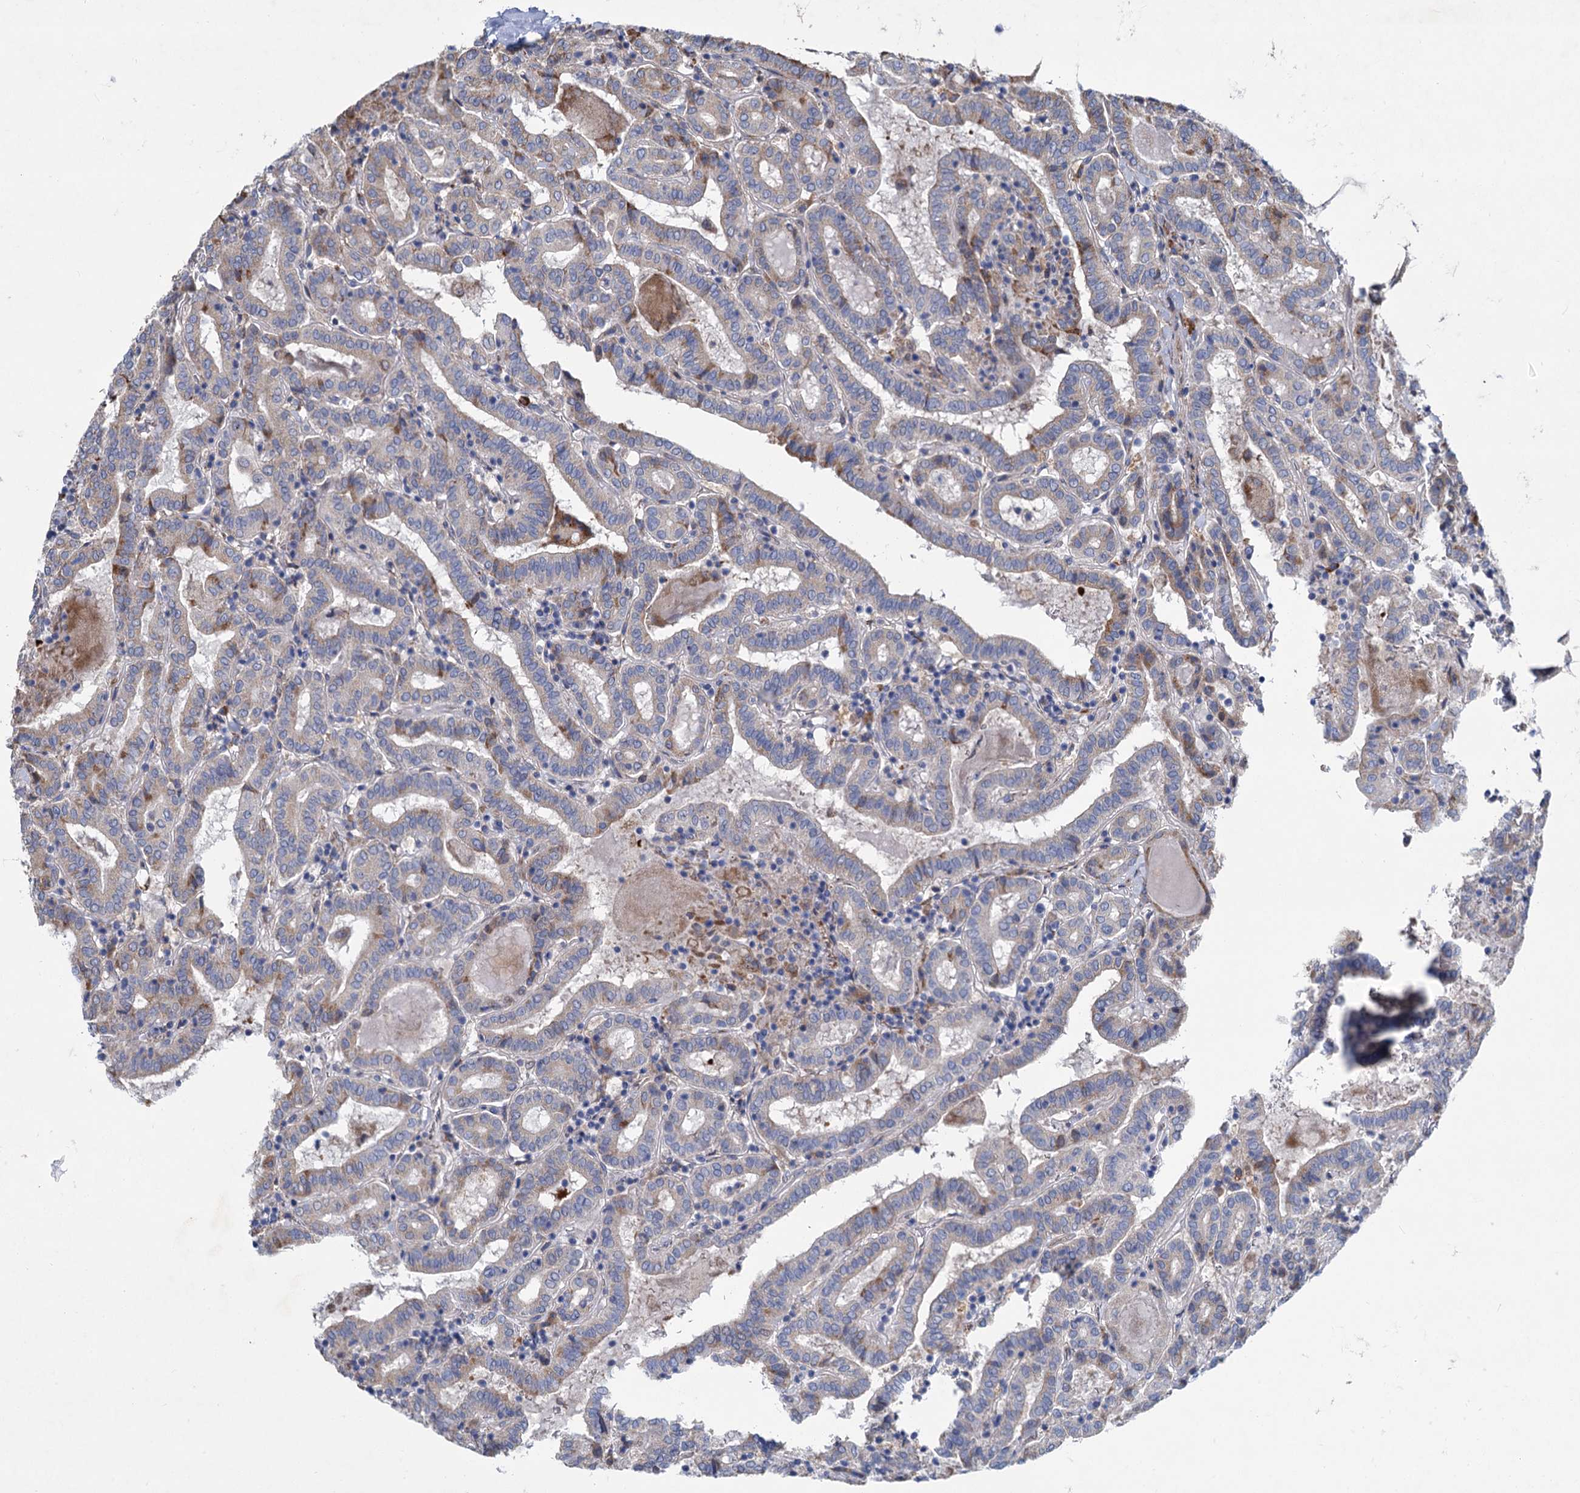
{"staining": {"intensity": "weak", "quantity": "<25%", "location": "cytoplasmic/membranous"}, "tissue": "thyroid cancer", "cell_type": "Tumor cells", "image_type": "cancer", "snomed": [{"axis": "morphology", "description": "Papillary adenocarcinoma, NOS"}, {"axis": "topography", "description": "Thyroid gland"}], "caption": "Immunohistochemistry of thyroid papillary adenocarcinoma reveals no staining in tumor cells. (DAB immunohistochemistry (IHC) with hematoxylin counter stain).", "gene": "PRSS35", "patient": {"sex": "female", "age": 72}}